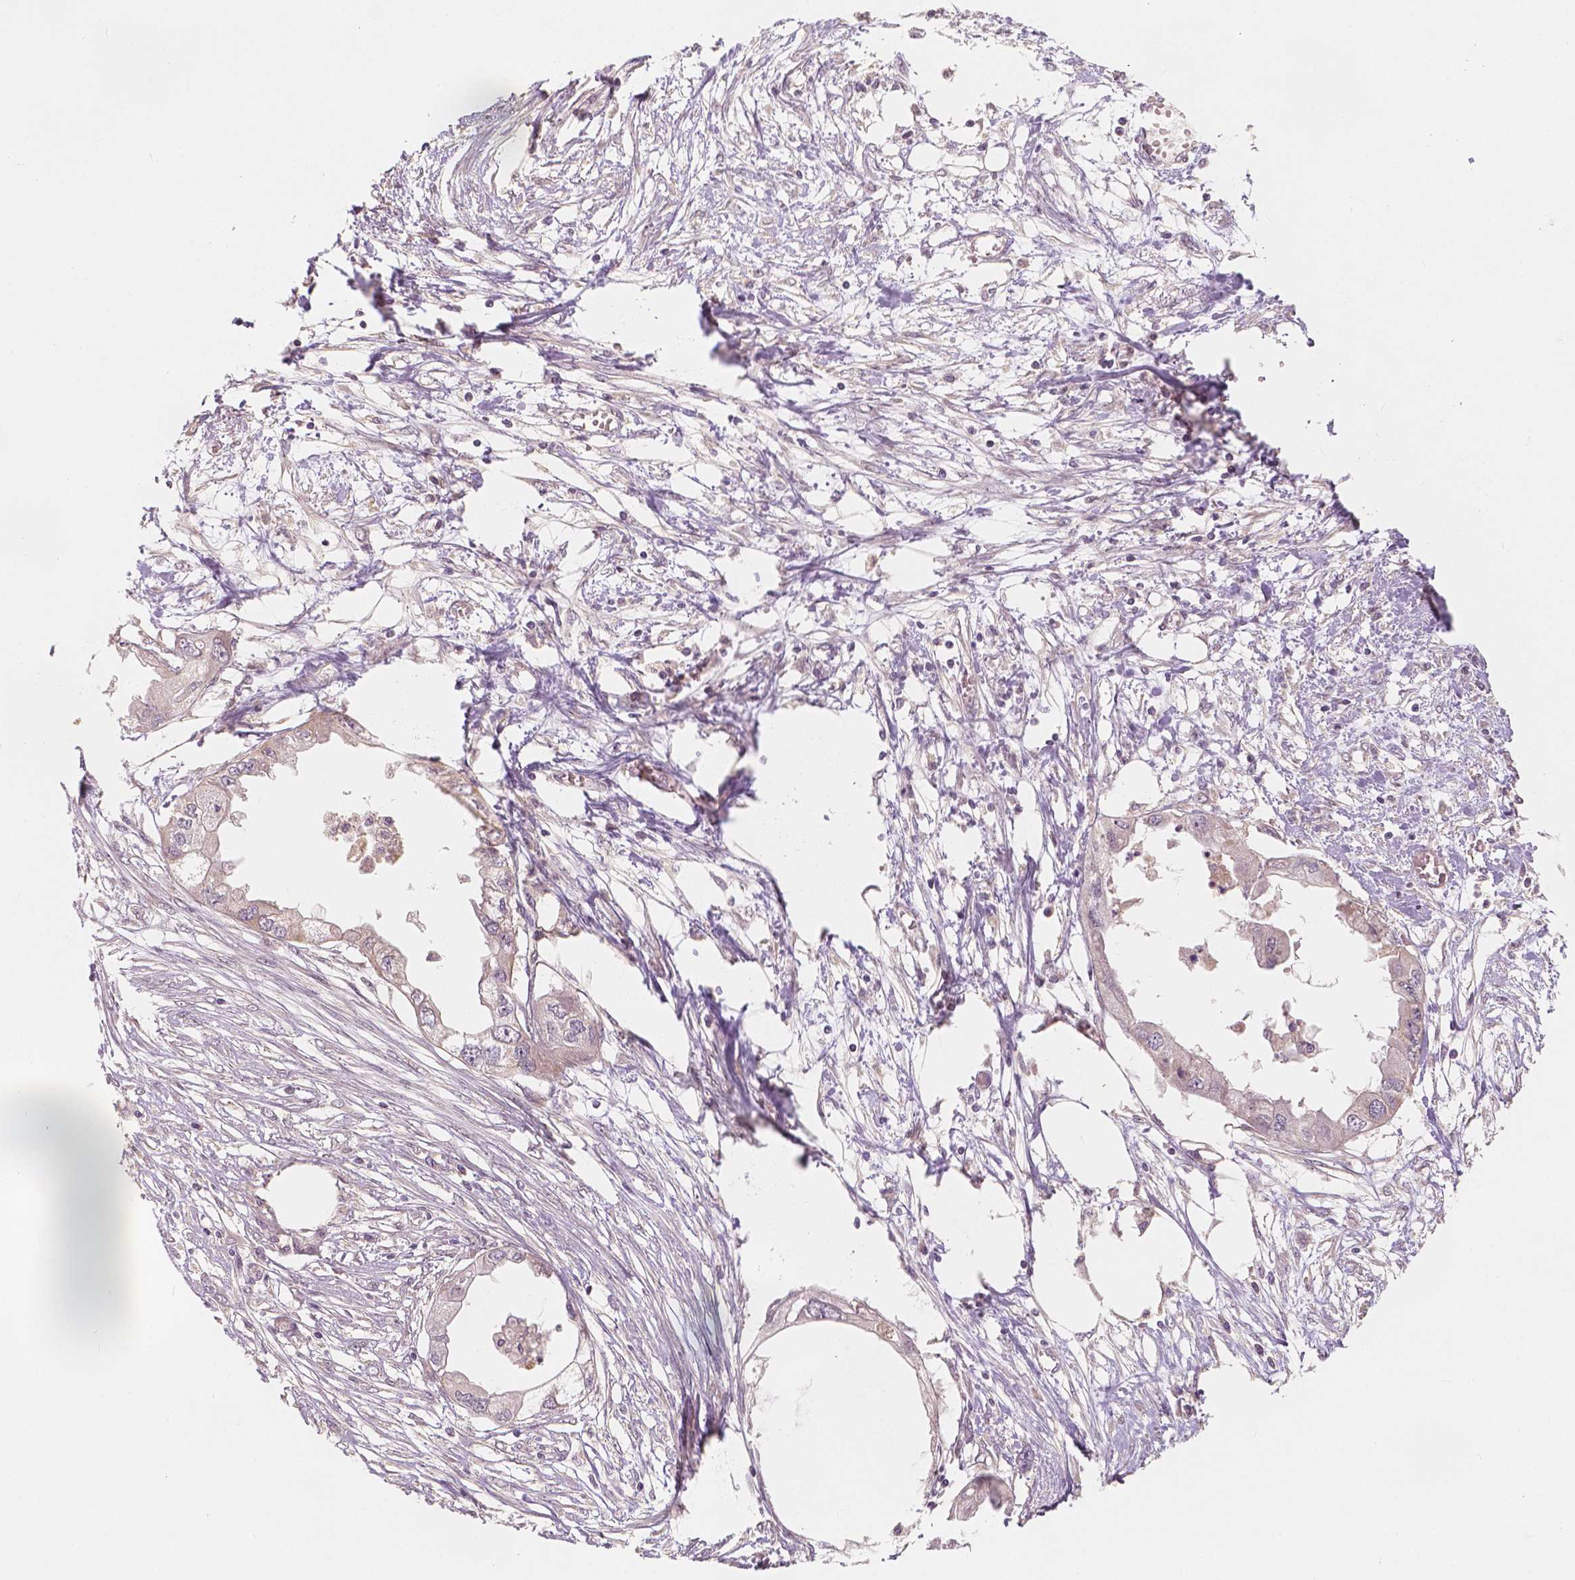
{"staining": {"intensity": "weak", "quantity": "<25%", "location": "cytoplasmic/membranous"}, "tissue": "endometrial cancer", "cell_type": "Tumor cells", "image_type": "cancer", "snomed": [{"axis": "morphology", "description": "Adenocarcinoma, NOS"}, {"axis": "morphology", "description": "Adenocarcinoma, metastatic, NOS"}, {"axis": "topography", "description": "Adipose tissue"}, {"axis": "topography", "description": "Endometrium"}], "caption": "An image of endometrial cancer stained for a protein reveals no brown staining in tumor cells.", "gene": "SNX12", "patient": {"sex": "female", "age": 67}}